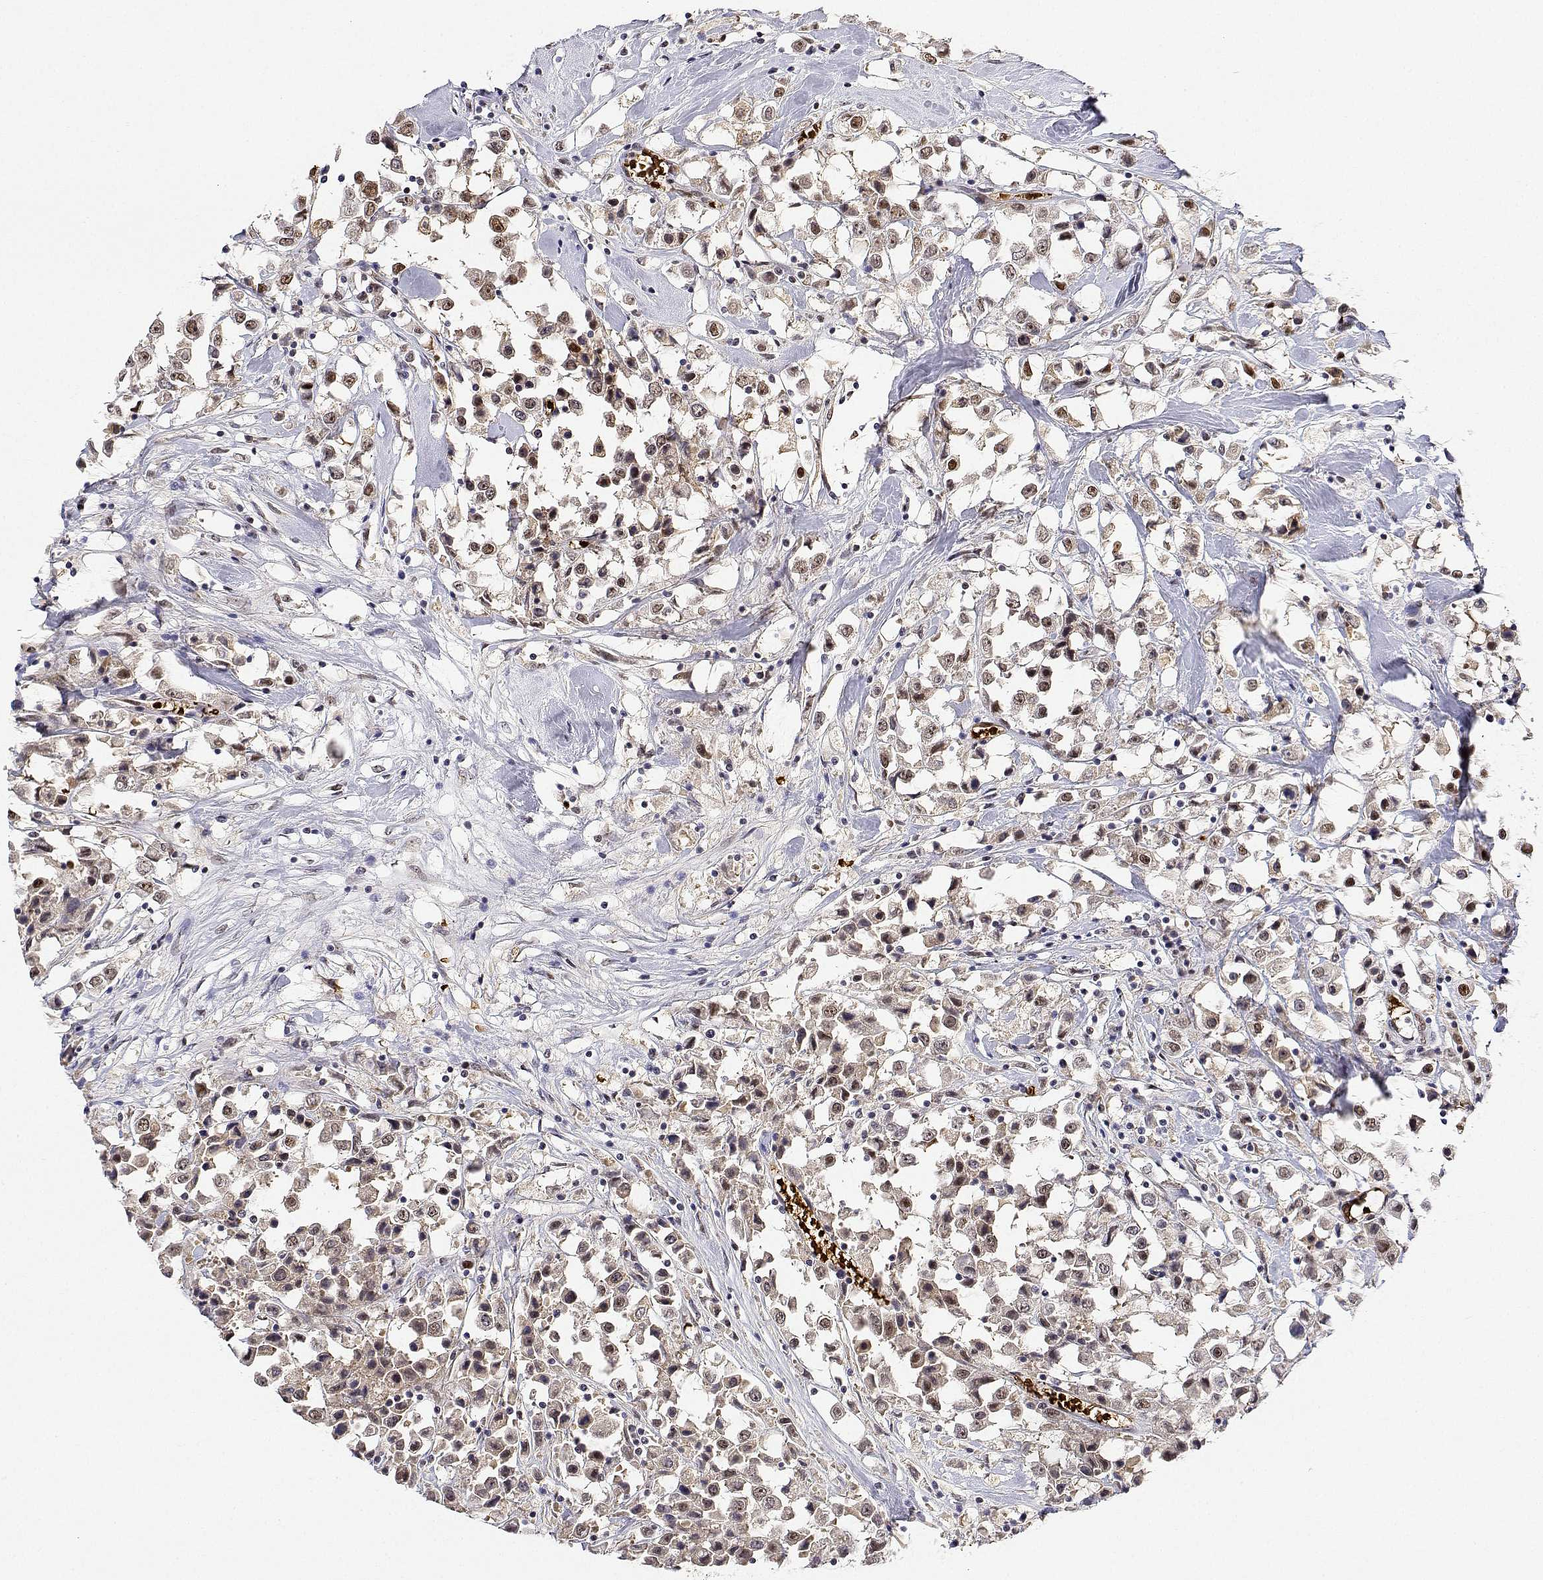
{"staining": {"intensity": "moderate", "quantity": ">75%", "location": "nuclear"}, "tissue": "breast cancer", "cell_type": "Tumor cells", "image_type": "cancer", "snomed": [{"axis": "morphology", "description": "Duct carcinoma"}, {"axis": "topography", "description": "Breast"}], "caption": "Immunohistochemical staining of human breast infiltrating ductal carcinoma demonstrates medium levels of moderate nuclear staining in about >75% of tumor cells.", "gene": "ADAR", "patient": {"sex": "female", "age": 61}}